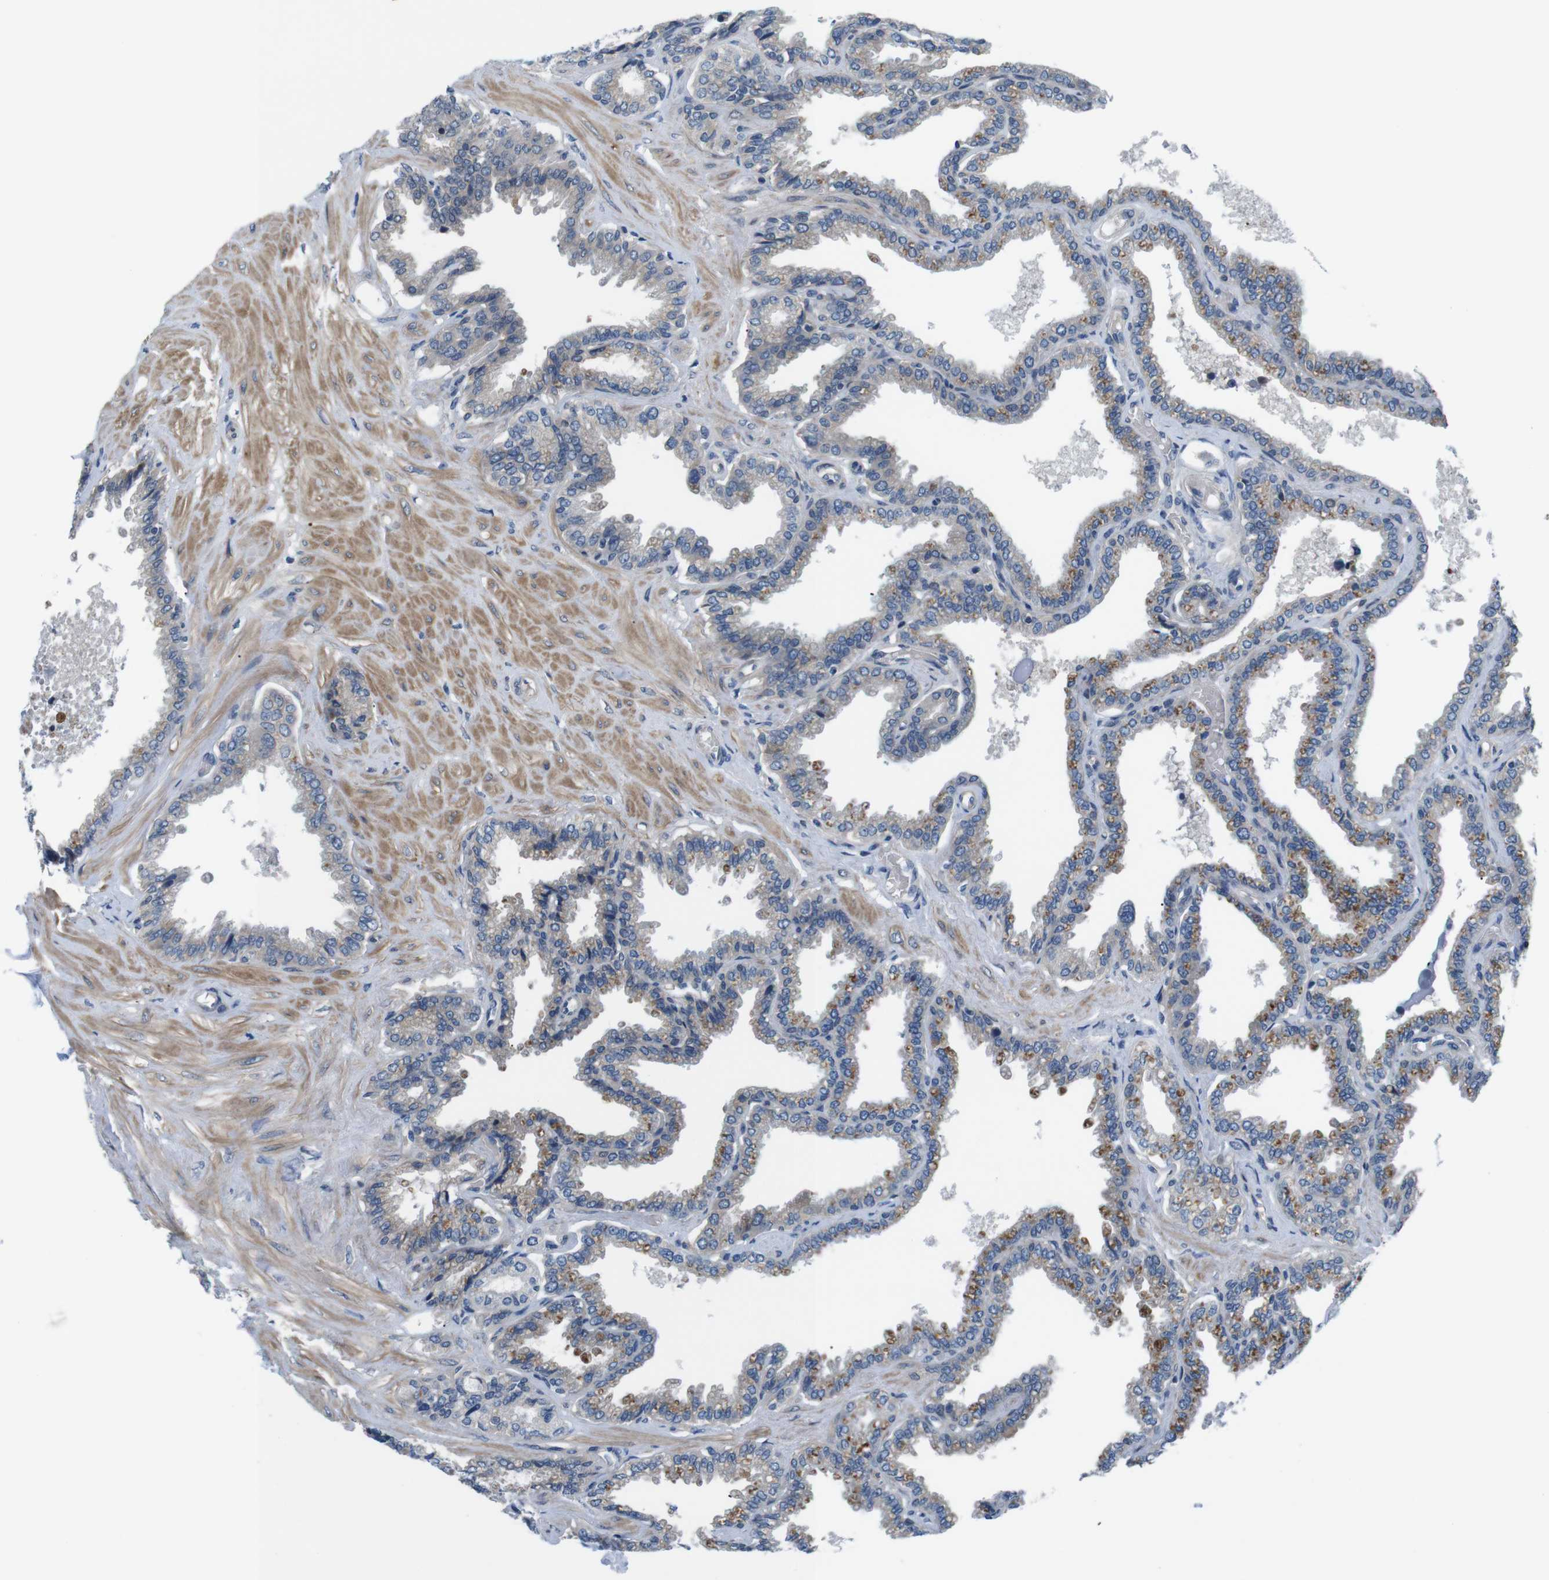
{"staining": {"intensity": "moderate", "quantity": "25%-75%", "location": "cytoplasmic/membranous"}, "tissue": "seminal vesicle", "cell_type": "Glandular cells", "image_type": "normal", "snomed": [{"axis": "morphology", "description": "Normal tissue, NOS"}, {"axis": "topography", "description": "Seminal veicle"}], "caption": "Immunohistochemical staining of normal human seminal vesicle displays moderate cytoplasmic/membranous protein staining in about 25%-75% of glandular cells. (brown staining indicates protein expression, while blue staining denotes nuclei).", "gene": "JAK1", "patient": {"sex": "male", "age": 46}}